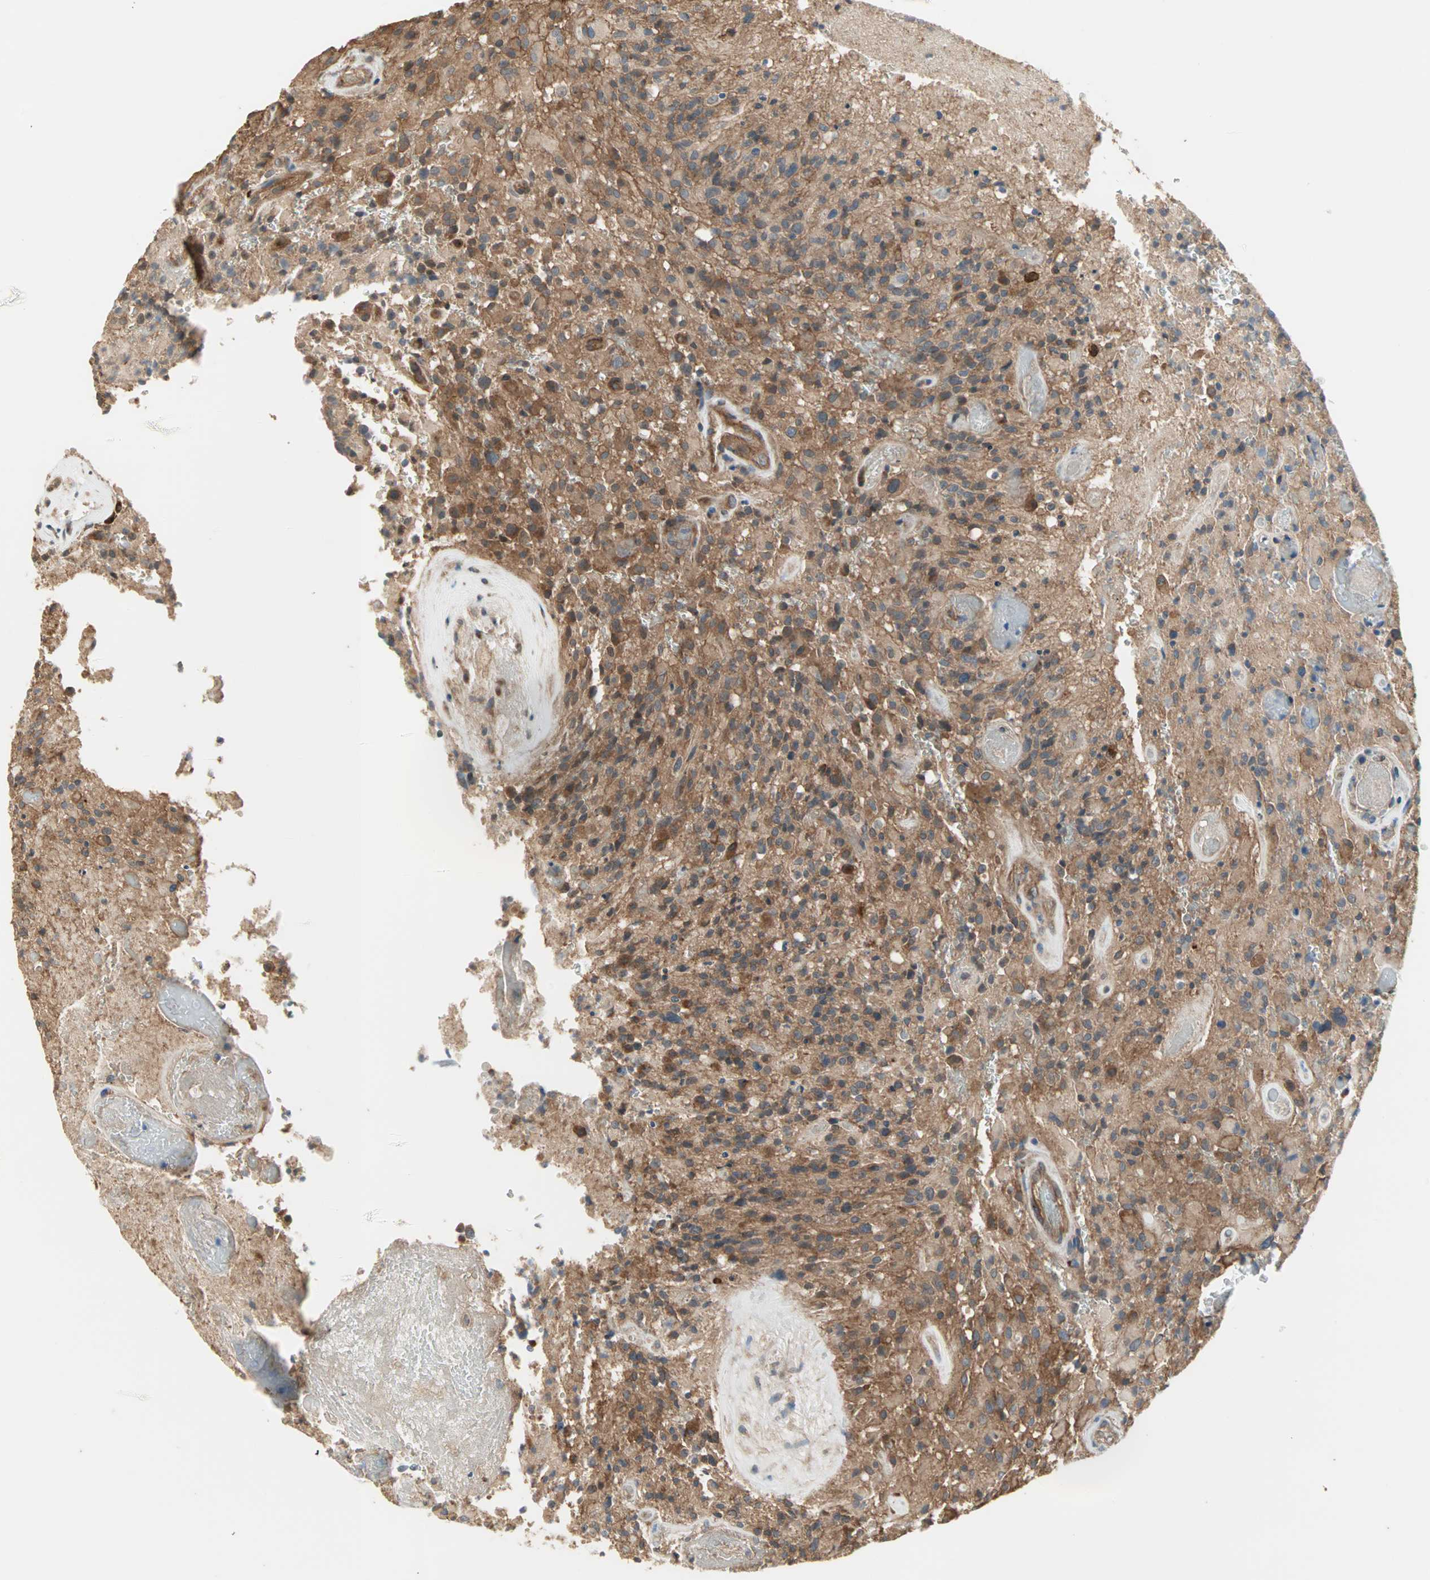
{"staining": {"intensity": "weak", "quantity": "<25%", "location": "cytoplasmic/membranous"}, "tissue": "glioma", "cell_type": "Tumor cells", "image_type": "cancer", "snomed": [{"axis": "morphology", "description": "Glioma, malignant, High grade"}, {"axis": "topography", "description": "Brain"}], "caption": "Immunohistochemical staining of glioma reveals no significant staining in tumor cells. The staining is performed using DAB (3,3'-diaminobenzidine) brown chromogen with nuclei counter-stained in using hematoxylin.", "gene": "PDE8A", "patient": {"sex": "male", "age": 71}}